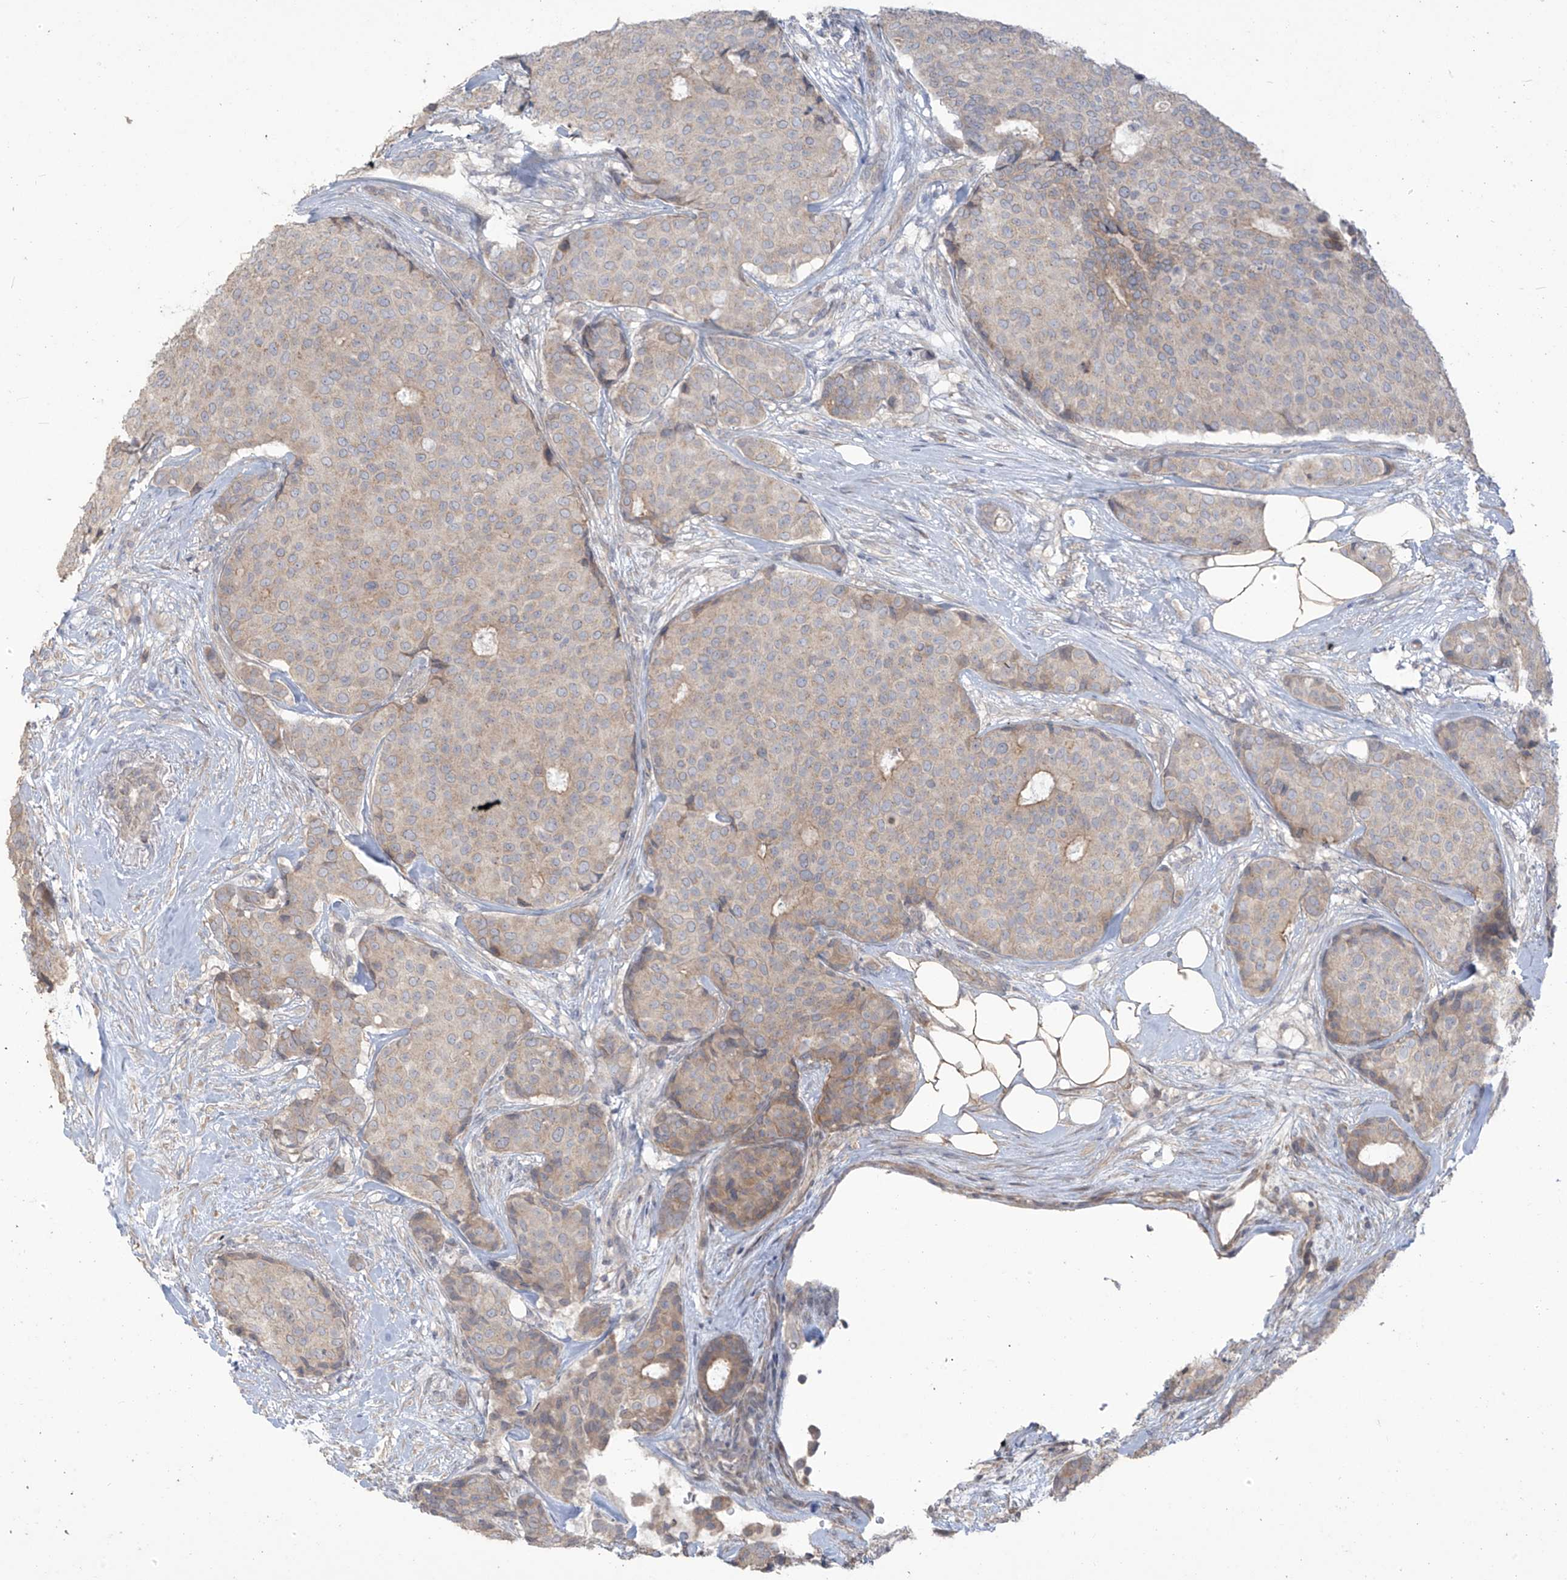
{"staining": {"intensity": "weak", "quantity": "25%-75%", "location": "cytoplasmic/membranous"}, "tissue": "breast cancer", "cell_type": "Tumor cells", "image_type": "cancer", "snomed": [{"axis": "morphology", "description": "Duct carcinoma"}, {"axis": "topography", "description": "Breast"}], "caption": "Invasive ductal carcinoma (breast) stained for a protein shows weak cytoplasmic/membranous positivity in tumor cells.", "gene": "MAGIX", "patient": {"sex": "female", "age": 75}}